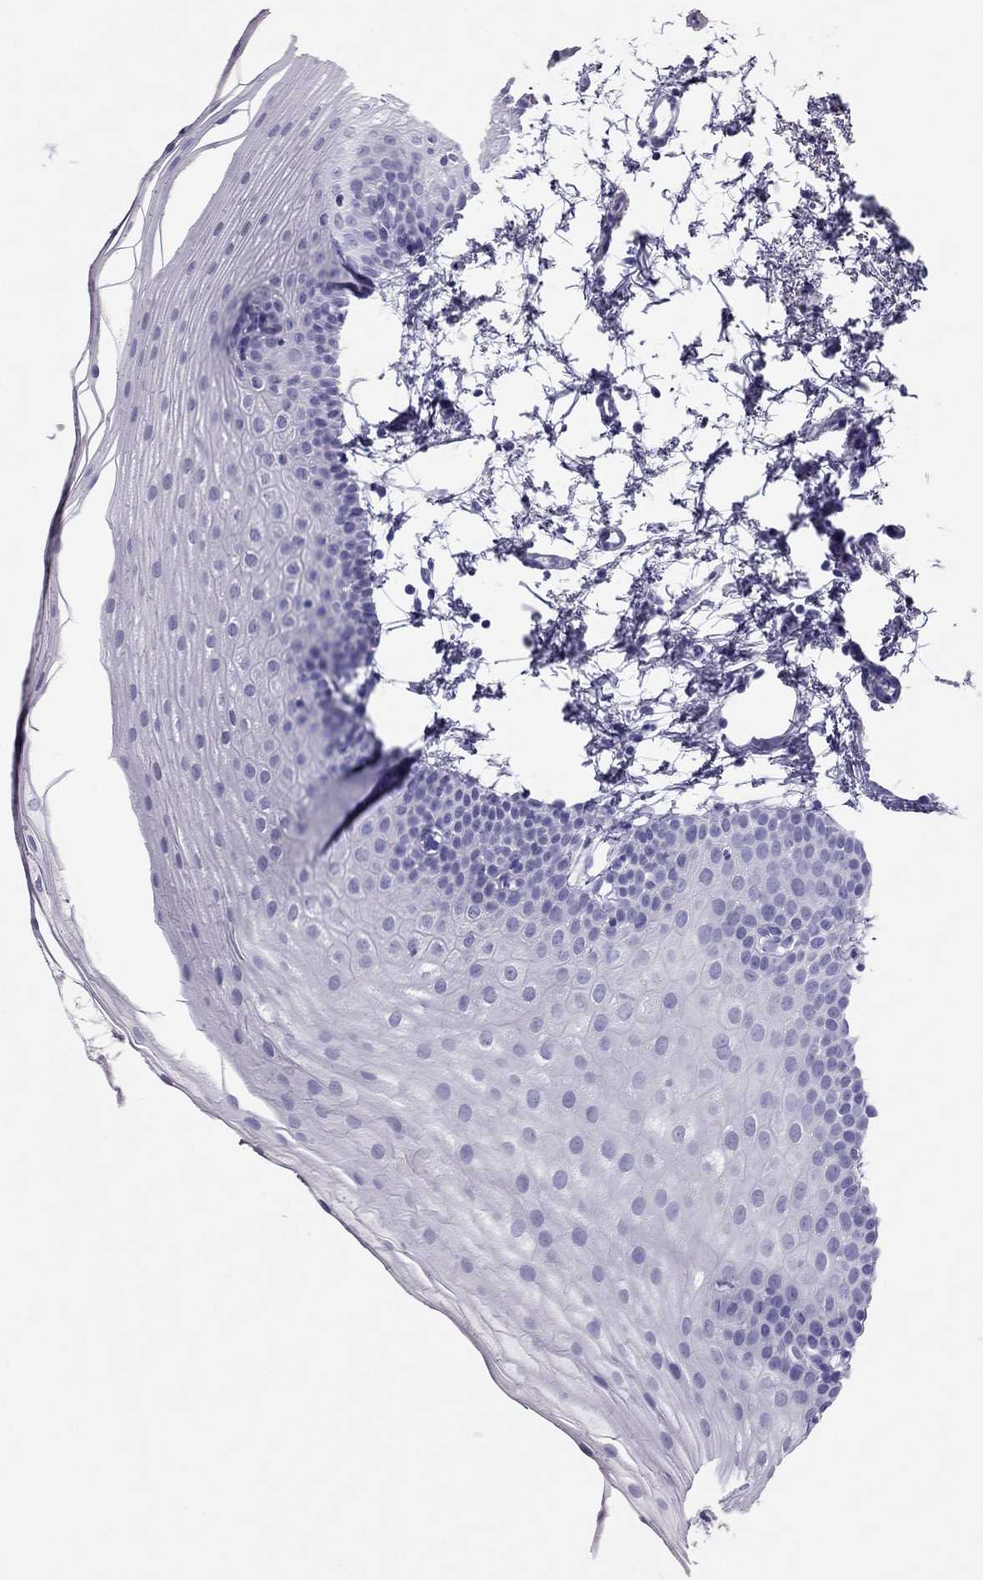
{"staining": {"intensity": "negative", "quantity": "none", "location": "none"}, "tissue": "oral mucosa", "cell_type": "Squamous epithelial cells", "image_type": "normal", "snomed": [{"axis": "morphology", "description": "Normal tissue, NOS"}, {"axis": "topography", "description": "Oral tissue"}], "caption": "The image exhibits no staining of squamous epithelial cells in unremarkable oral mucosa. (DAB immunohistochemistry with hematoxylin counter stain).", "gene": "PDE6A", "patient": {"sex": "female", "age": 57}}